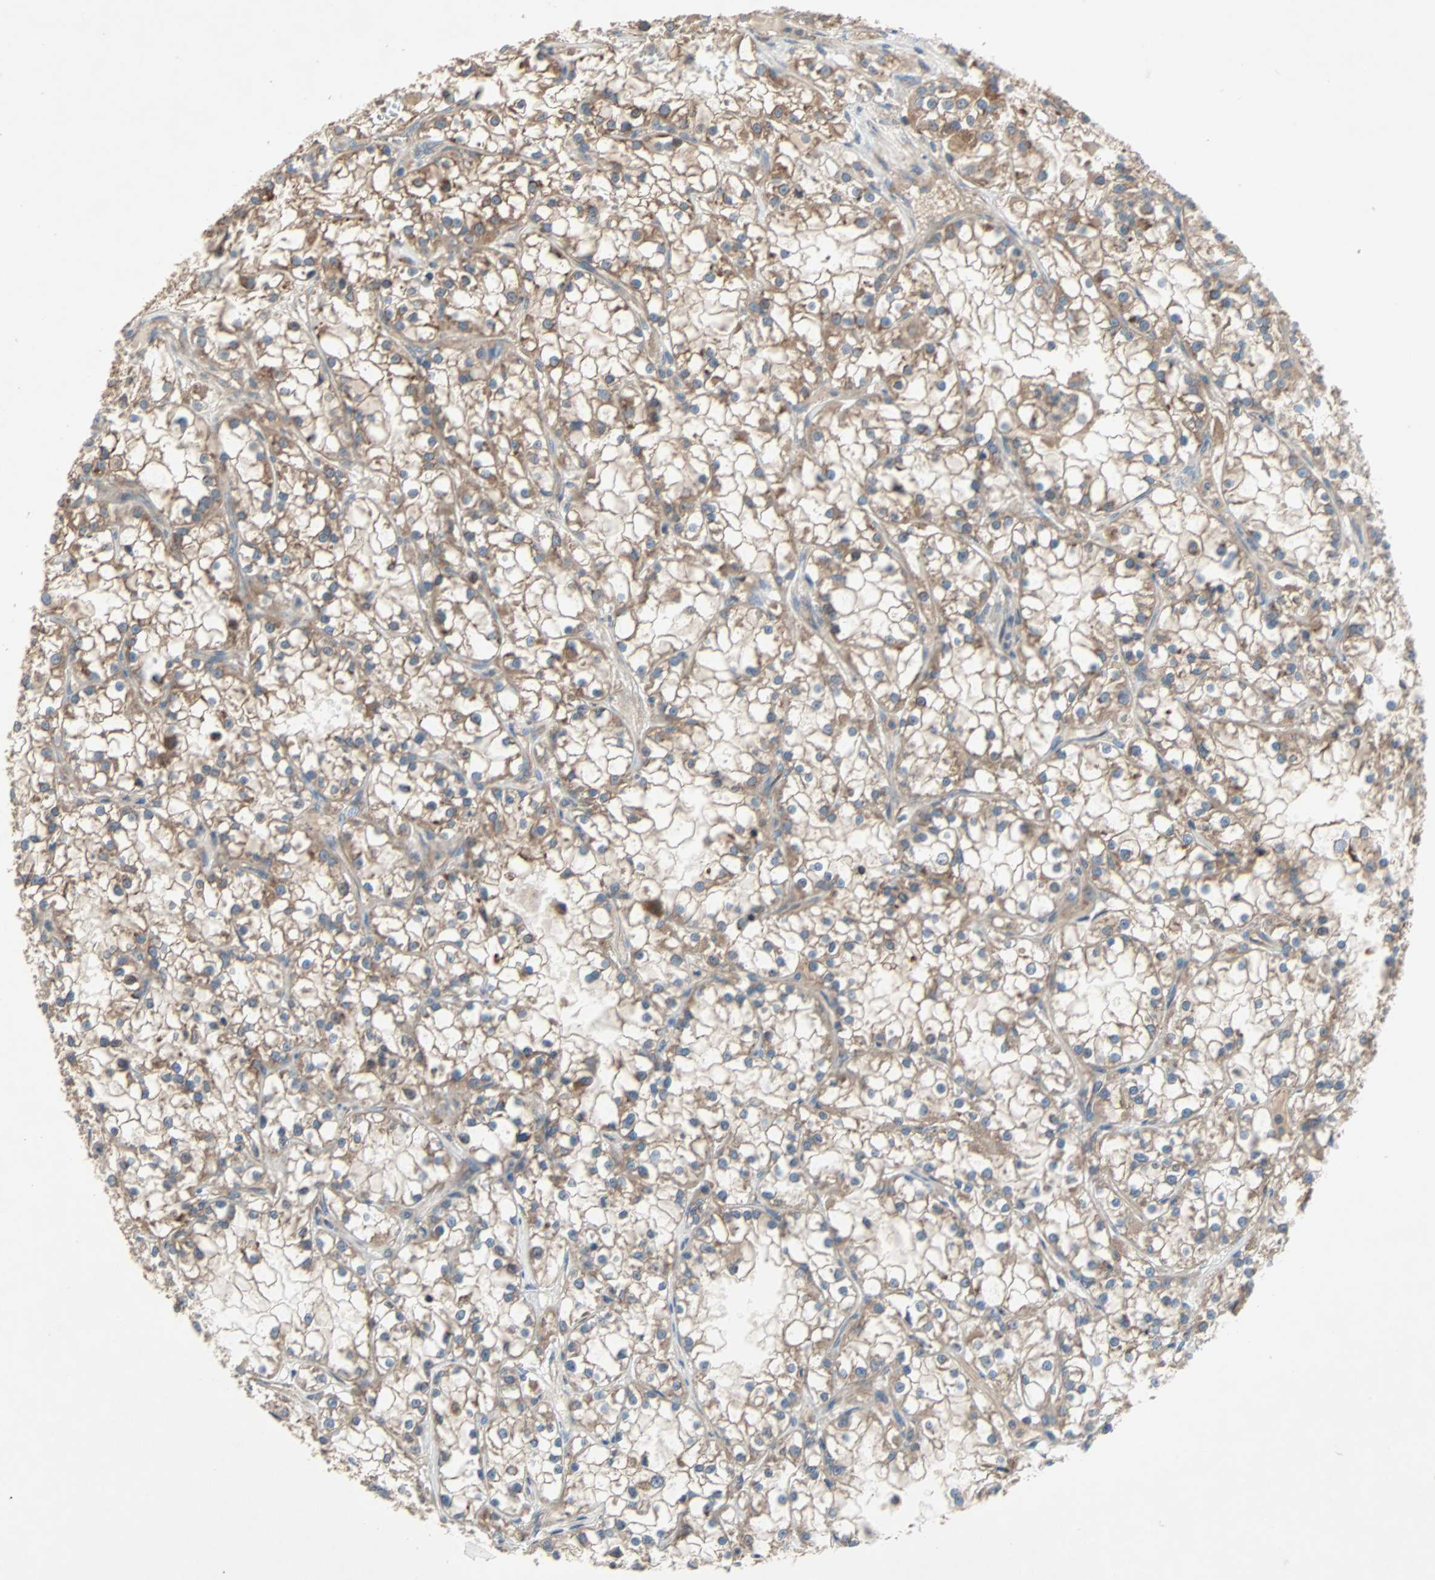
{"staining": {"intensity": "moderate", "quantity": ">75%", "location": "cytoplasmic/membranous"}, "tissue": "renal cancer", "cell_type": "Tumor cells", "image_type": "cancer", "snomed": [{"axis": "morphology", "description": "Adenocarcinoma, NOS"}, {"axis": "topography", "description": "Kidney"}], "caption": "The photomicrograph exhibits a brown stain indicating the presence of a protein in the cytoplasmic/membranous of tumor cells in adenocarcinoma (renal). The protein of interest is stained brown, and the nuclei are stained in blue (DAB IHC with brightfield microscopy, high magnification).", "gene": "XYLT1", "patient": {"sex": "female", "age": 52}}